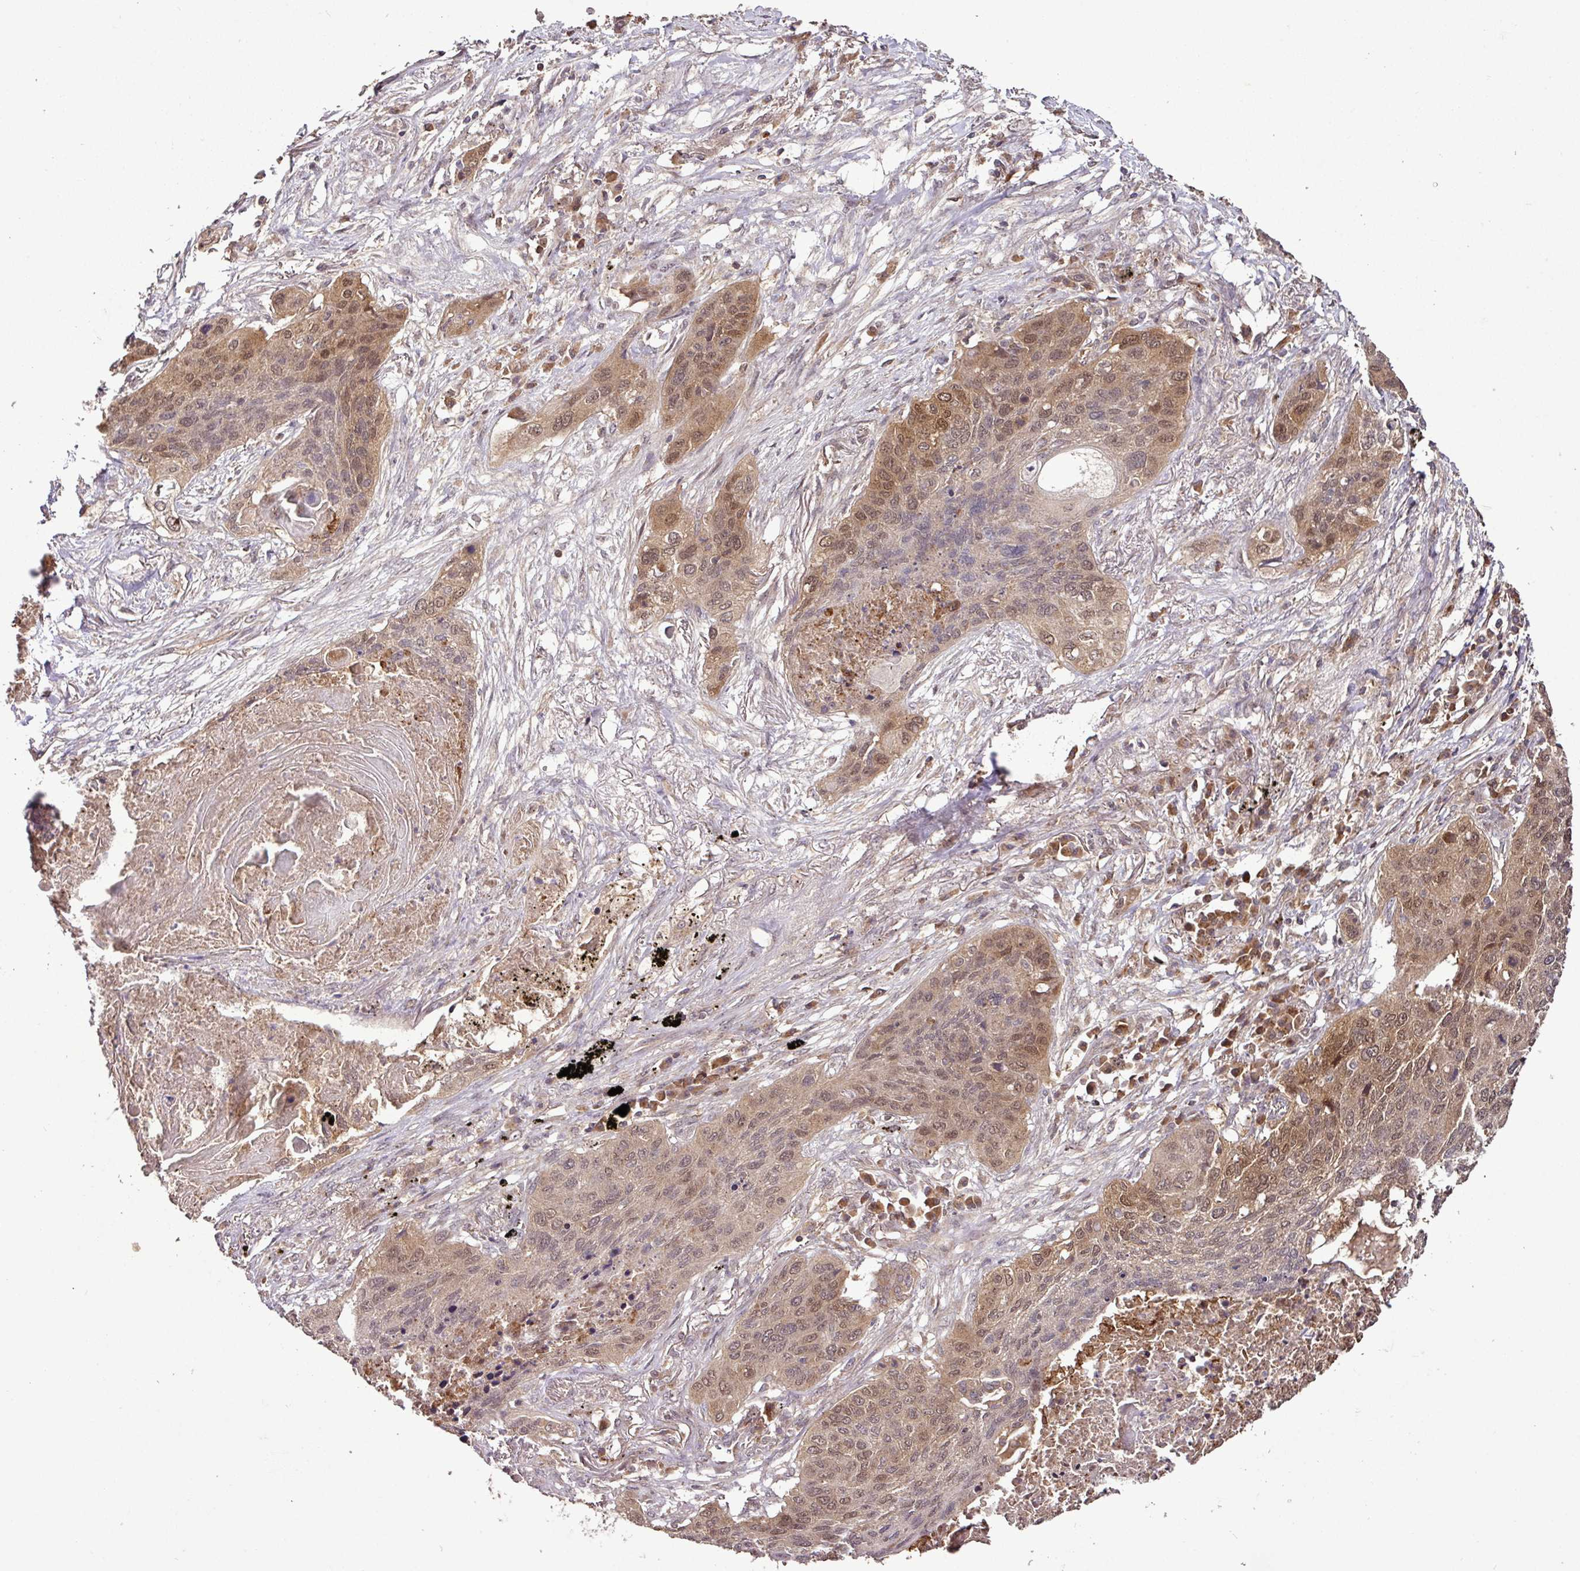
{"staining": {"intensity": "moderate", "quantity": ">75%", "location": "cytoplasmic/membranous,nuclear"}, "tissue": "lung cancer", "cell_type": "Tumor cells", "image_type": "cancer", "snomed": [{"axis": "morphology", "description": "Squamous cell carcinoma, NOS"}, {"axis": "topography", "description": "Lung"}], "caption": "Squamous cell carcinoma (lung) stained with a brown dye reveals moderate cytoplasmic/membranous and nuclear positive expression in approximately >75% of tumor cells.", "gene": "FAIM", "patient": {"sex": "female", "age": 63}}